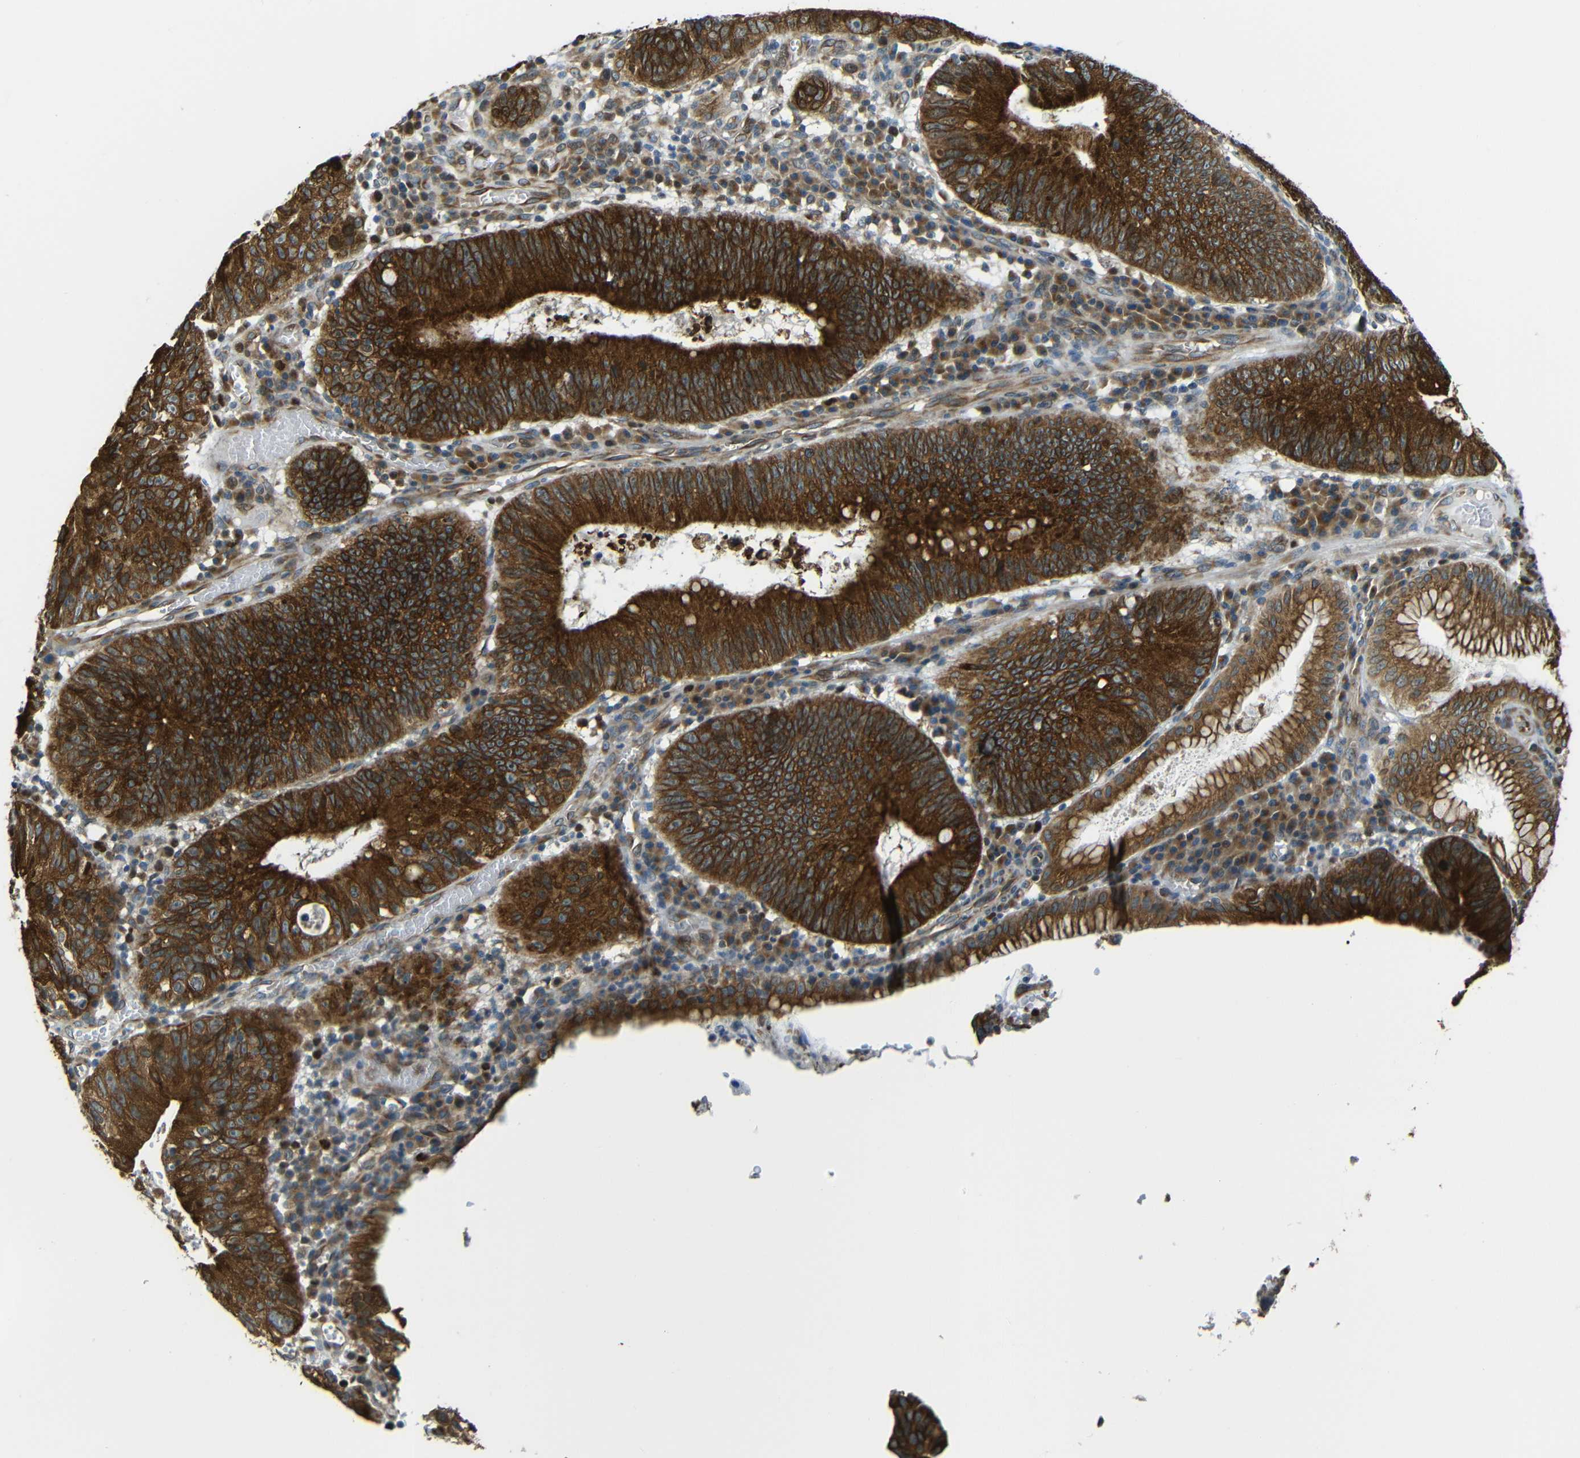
{"staining": {"intensity": "strong", "quantity": ">75%", "location": "cytoplasmic/membranous"}, "tissue": "stomach cancer", "cell_type": "Tumor cells", "image_type": "cancer", "snomed": [{"axis": "morphology", "description": "Adenocarcinoma, NOS"}, {"axis": "topography", "description": "Stomach"}], "caption": "Brown immunohistochemical staining in human stomach cancer demonstrates strong cytoplasmic/membranous positivity in approximately >75% of tumor cells. The protein of interest is shown in brown color, while the nuclei are stained blue.", "gene": "VAPB", "patient": {"sex": "male", "age": 59}}